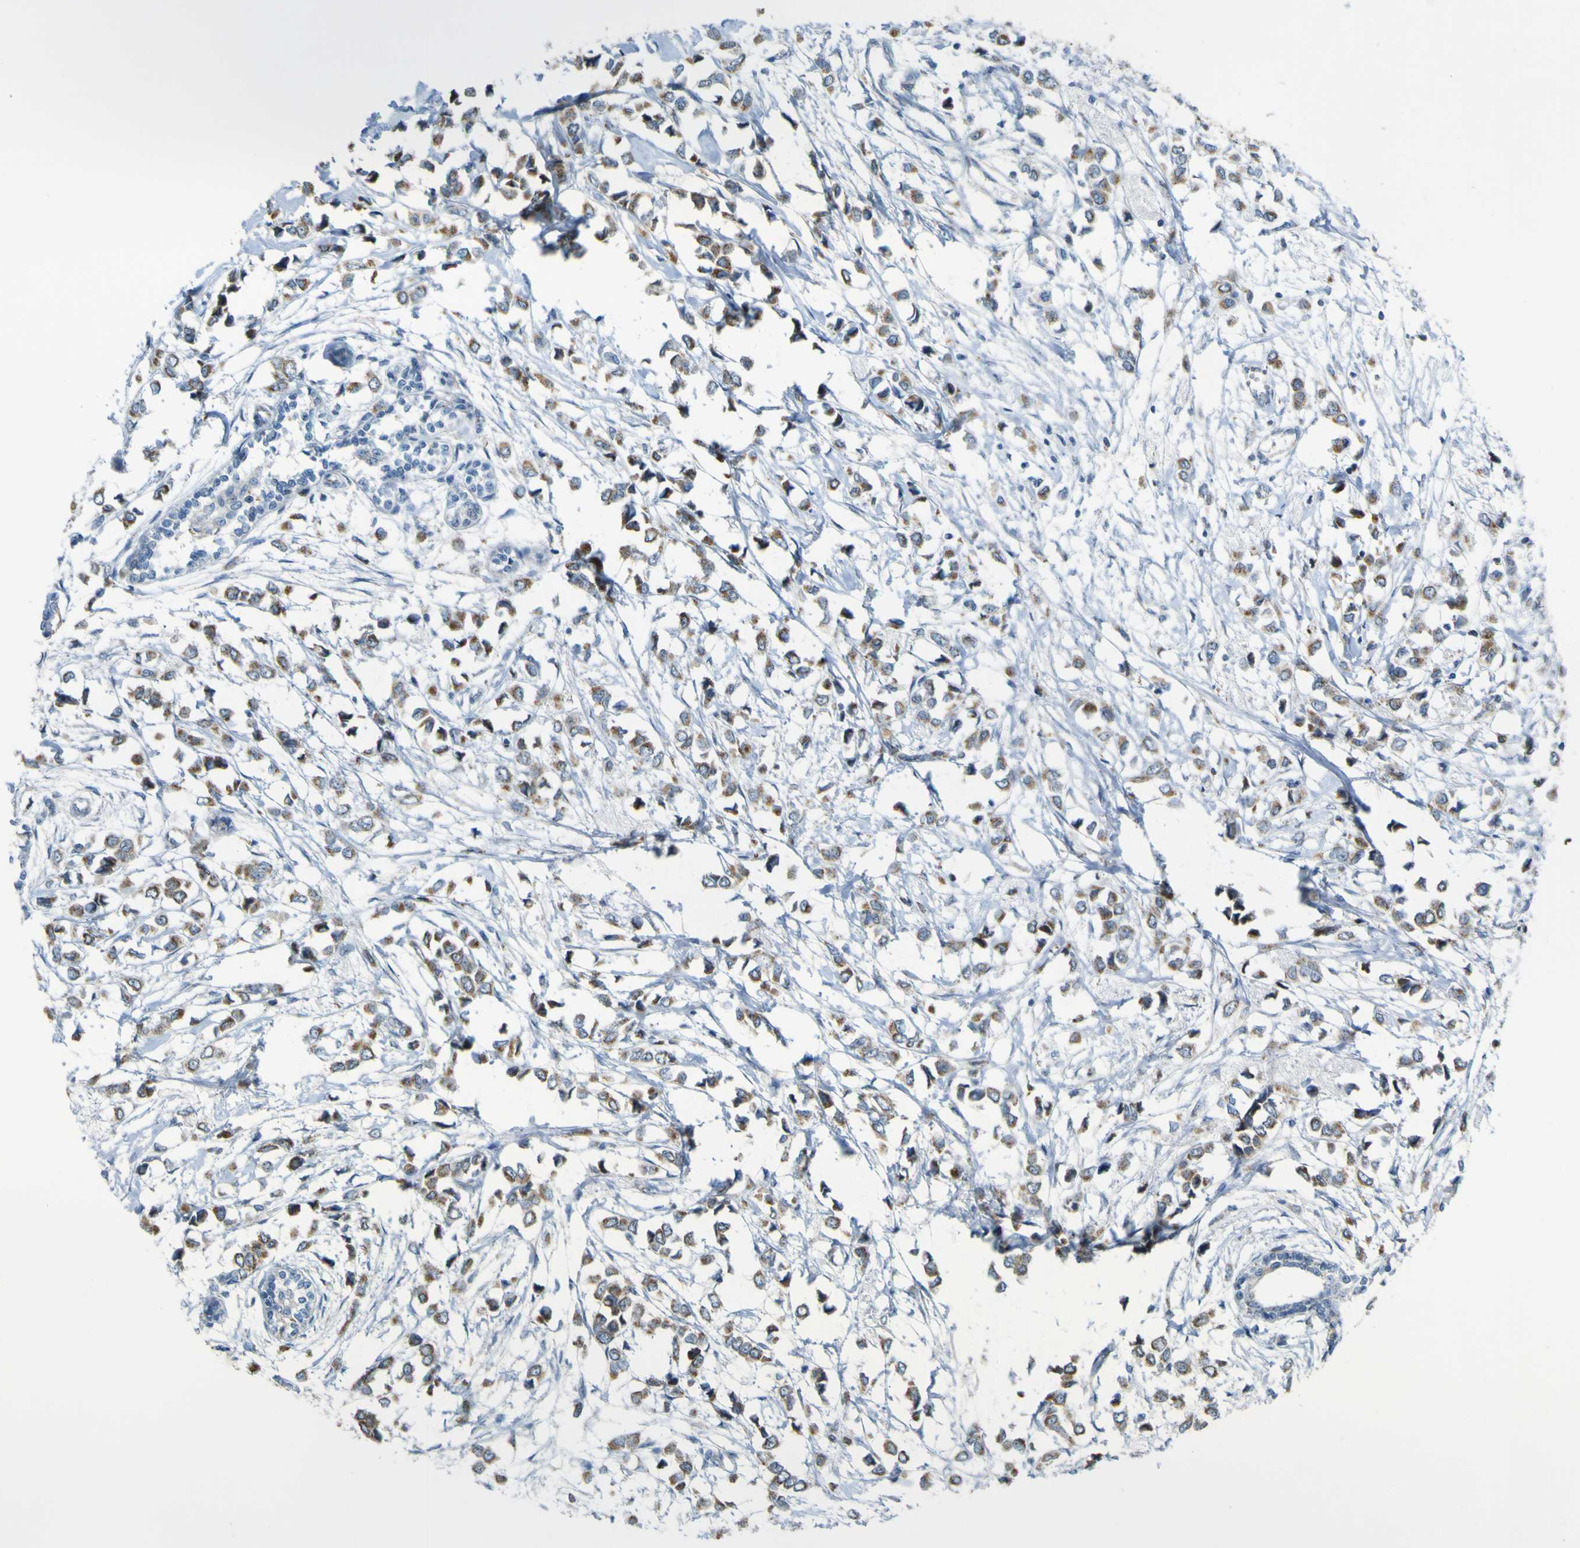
{"staining": {"intensity": "moderate", "quantity": ">75%", "location": "cytoplasmic/membranous"}, "tissue": "breast cancer", "cell_type": "Tumor cells", "image_type": "cancer", "snomed": [{"axis": "morphology", "description": "Lobular carcinoma"}, {"axis": "topography", "description": "Breast"}], "caption": "Brown immunohistochemical staining in breast lobular carcinoma shows moderate cytoplasmic/membranous positivity in about >75% of tumor cells.", "gene": "ACBD5", "patient": {"sex": "female", "age": 51}}